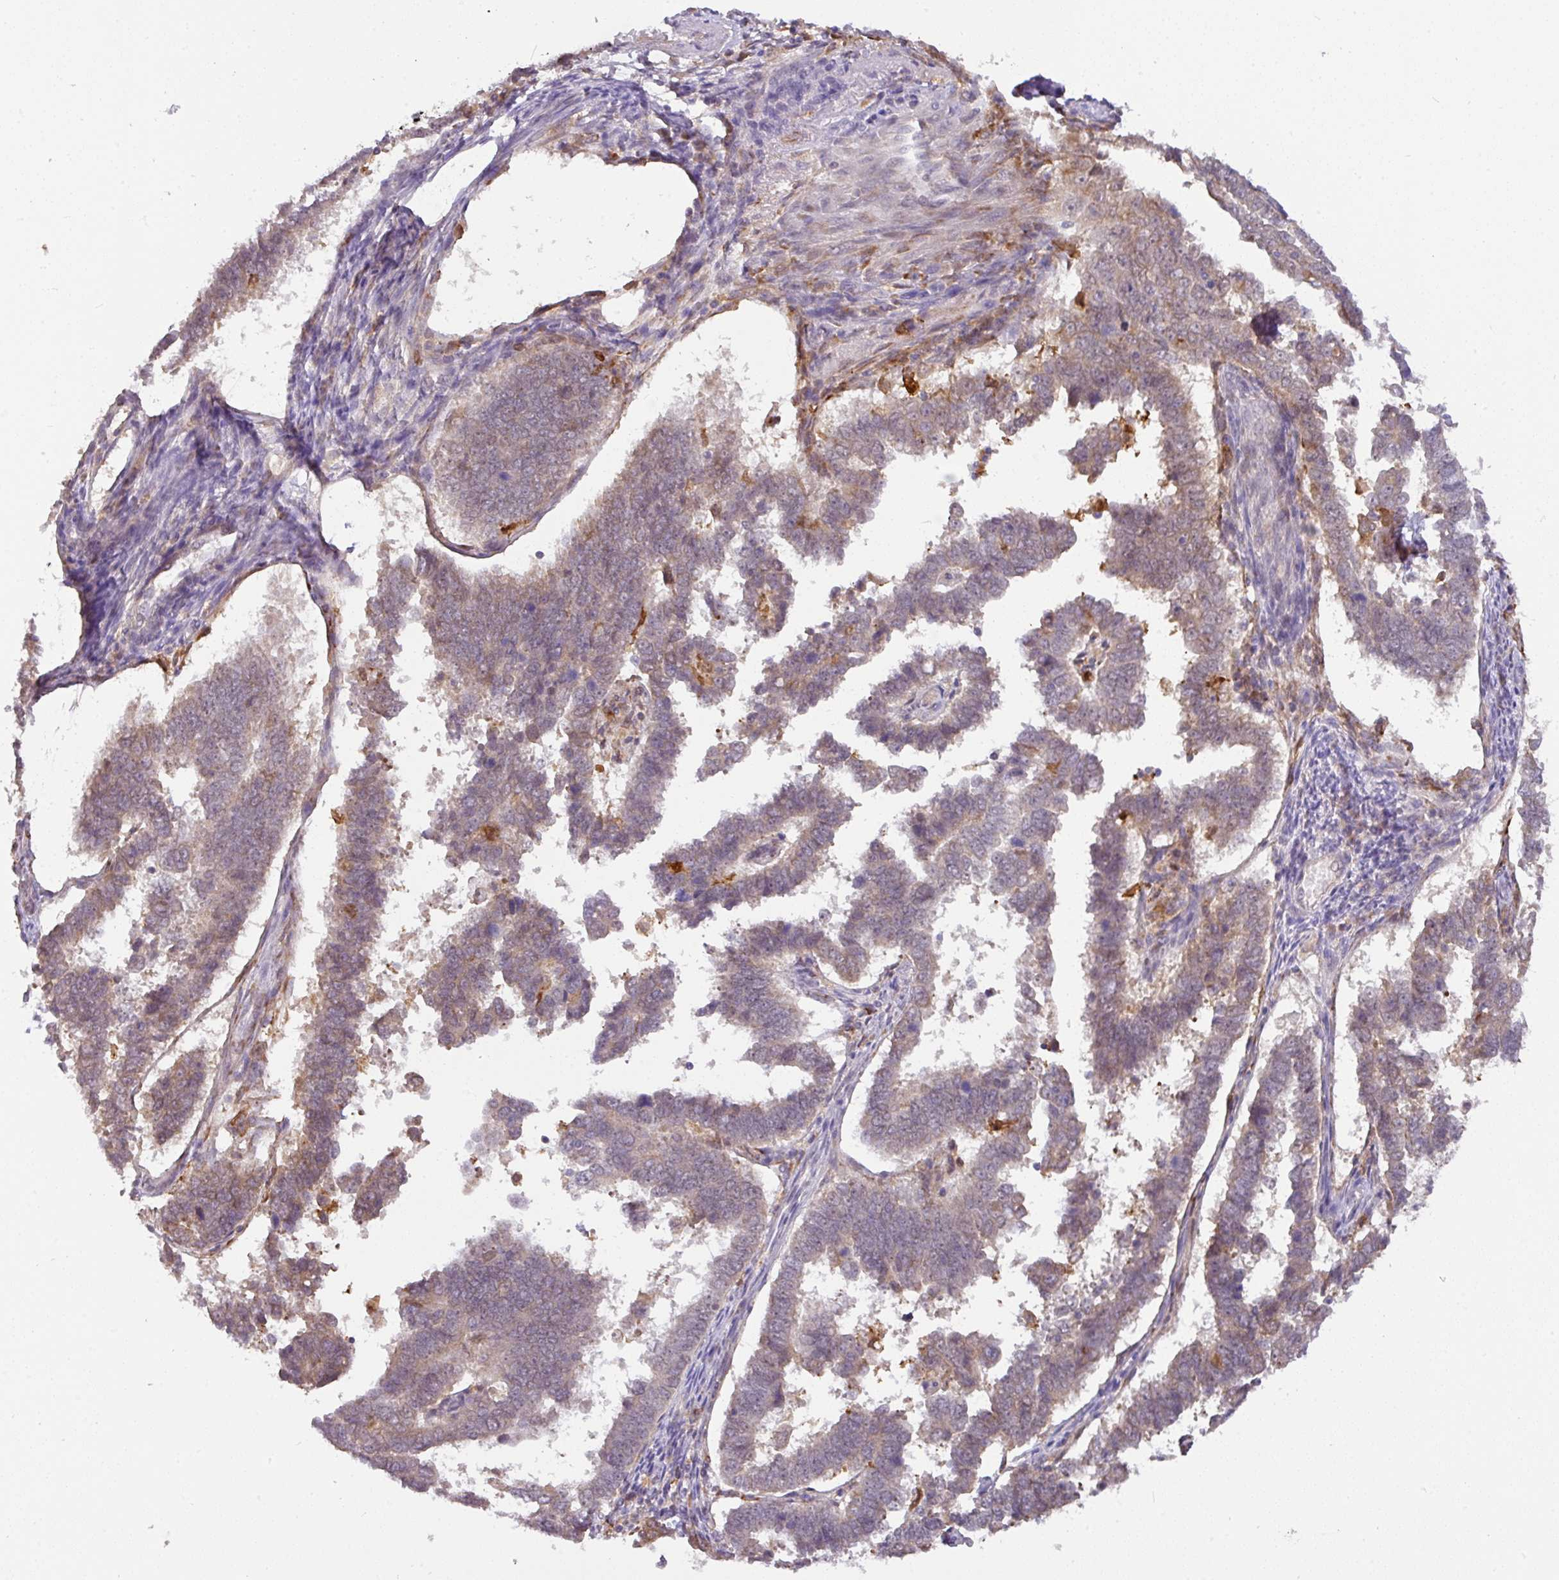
{"staining": {"intensity": "weak", "quantity": ">75%", "location": "cytoplasmic/membranous"}, "tissue": "endometrial cancer", "cell_type": "Tumor cells", "image_type": "cancer", "snomed": [{"axis": "morphology", "description": "Adenocarcinoma, NOS"}, {"axis": "topography", "description": "Endometrium"}], "caption": "Brown immunohistochemical staining in human endometrial cancer exhibits weak cytoplasmic/membranous positivity in approximately >75% of tumor cells.", "gene": "GCNT7", "patient": {"sex": "female", "age": 75}}